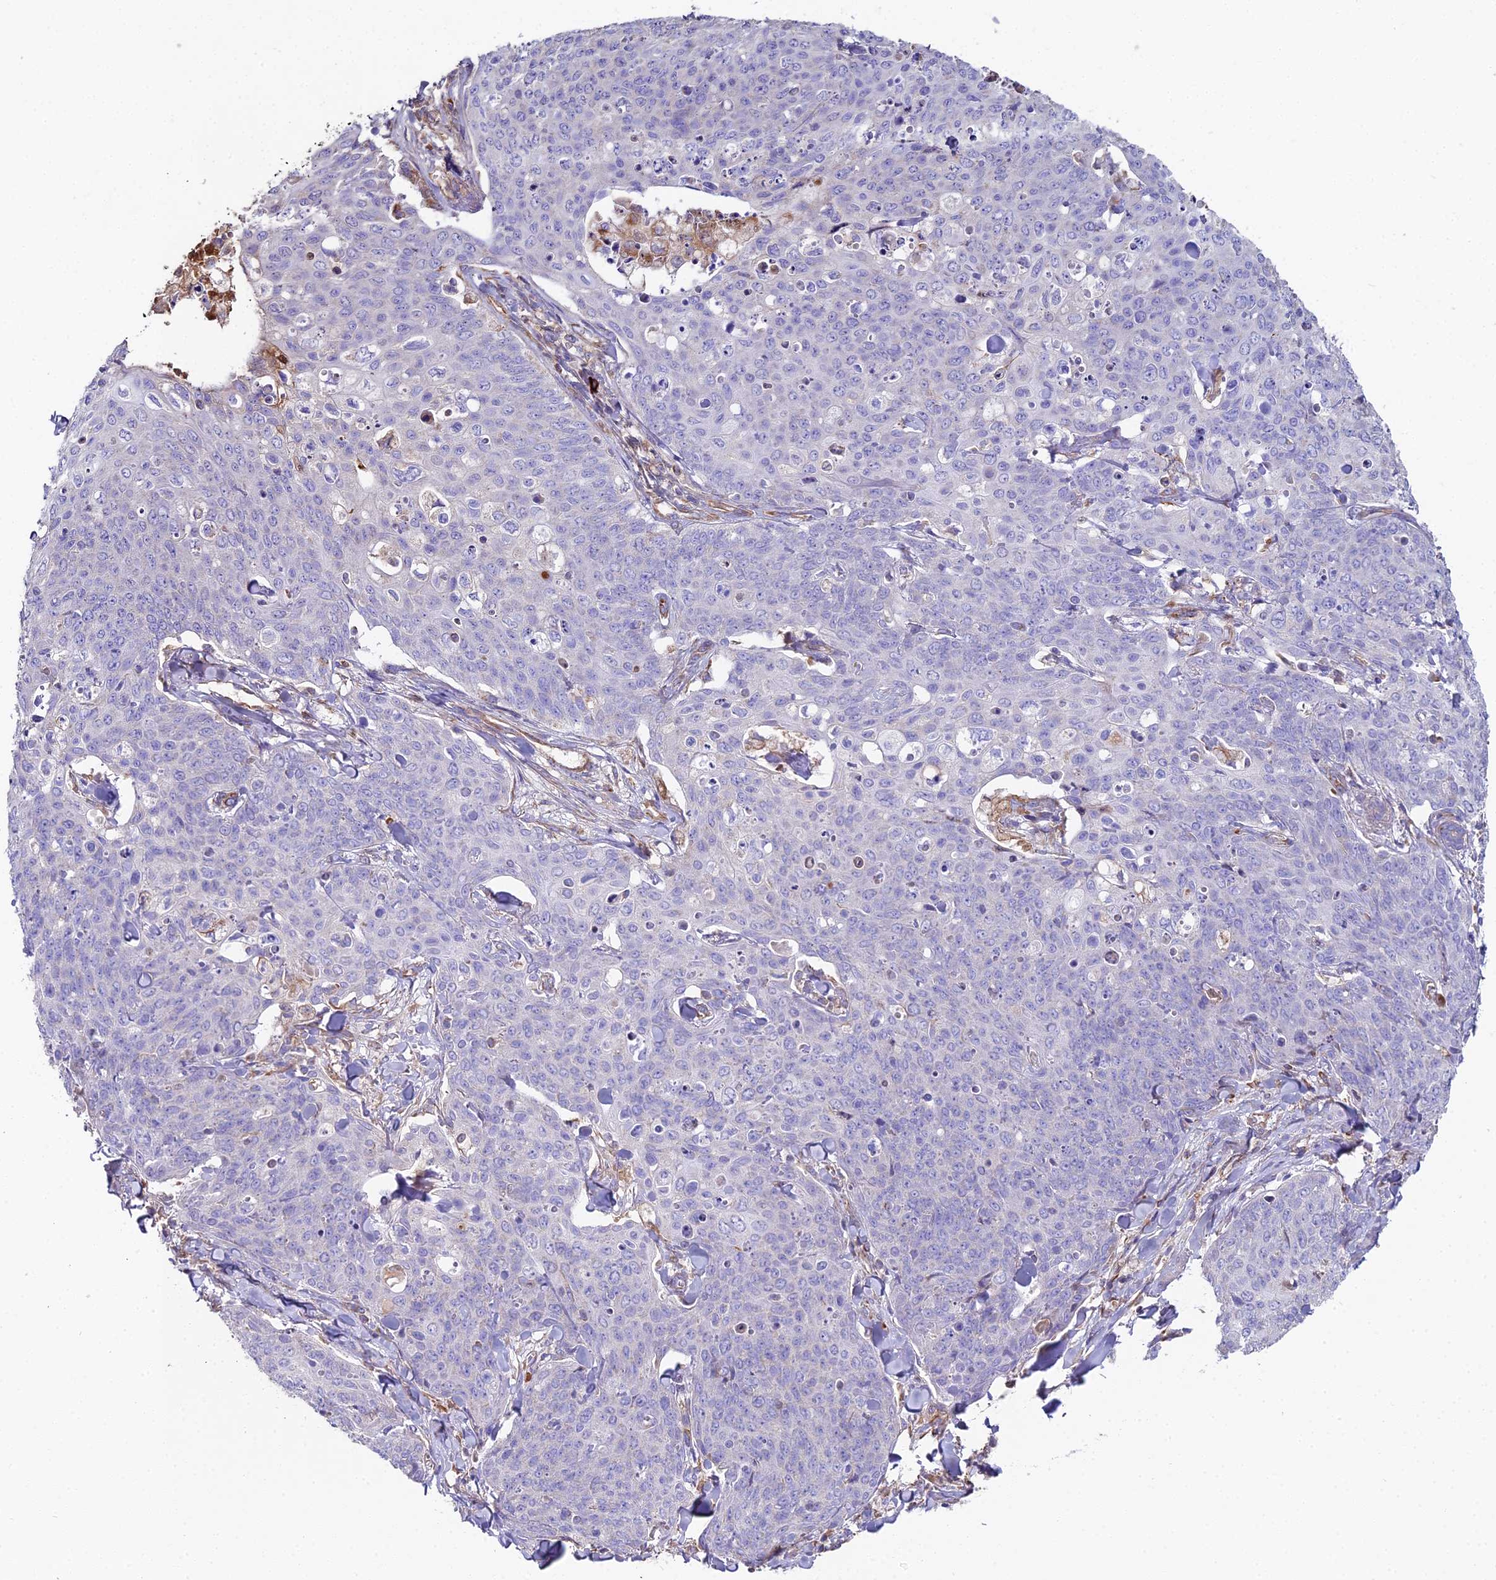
{"staining": {"intensity": "negative", "quantity": "none", "location": "none"}, "tissue": "skin cancer", "cell_type": "Tumor cells", "image_type": "cancer", "snomed": [{"axis": "morphology", "description": "Squamous cell carcinoma, NOS"}, {"axis": "topography", "description": "Skin"}, {"axis": "topography", "description": "Vulva"}], "caption": "Tumor cells are negative for protein expression in human skin squamous cell carcinoma. Nuclei are stained in blue.", "gene": "BEX4", "patient": {"sex": "female", "age": 85}}